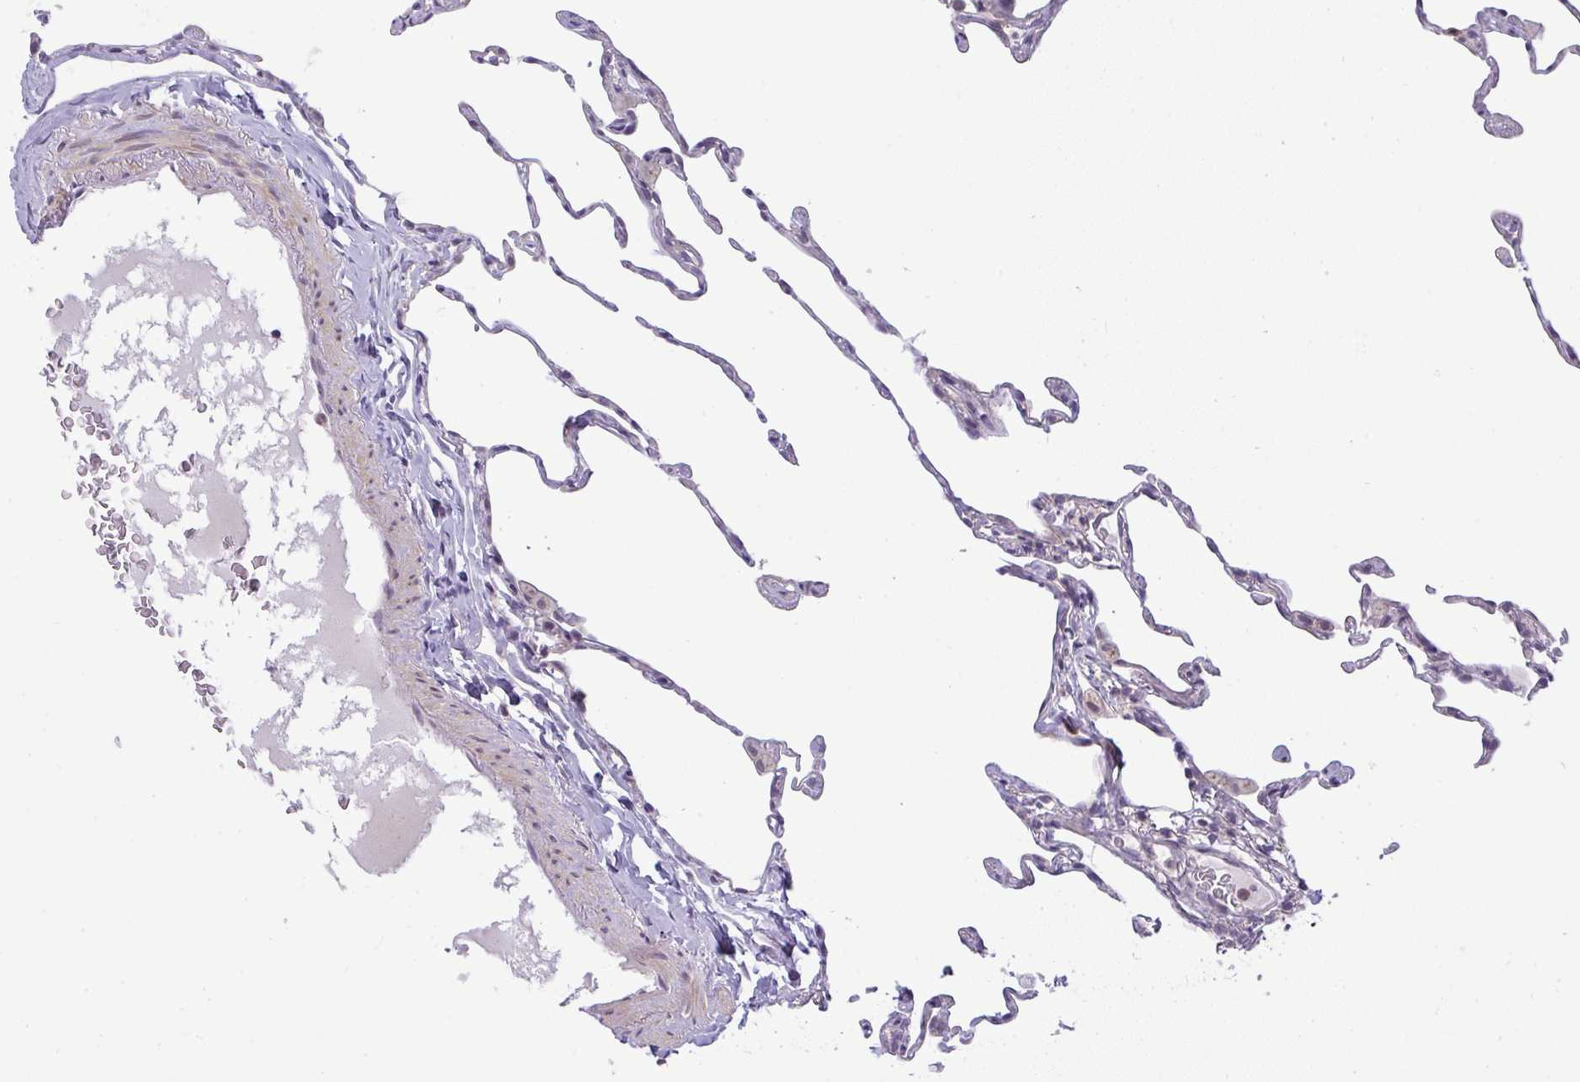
{"staining": {"intensity": "negative", "quantity": "none", "location": "none"}, "tissue": "lung", "cell_type": "Alveolar cells", "image_type": "normal", "snomed": [{"axis": "morphology", "description": "Normal tissue, NOS"}, {"axis": "topography", "description": "Lung"}], "caption": "Immunohistochemistry (IHC) of benign human lung reveals no staining in alveolar cells.", "gene": "DZIP1", "patient": {"sex": "female", "age": 57}}